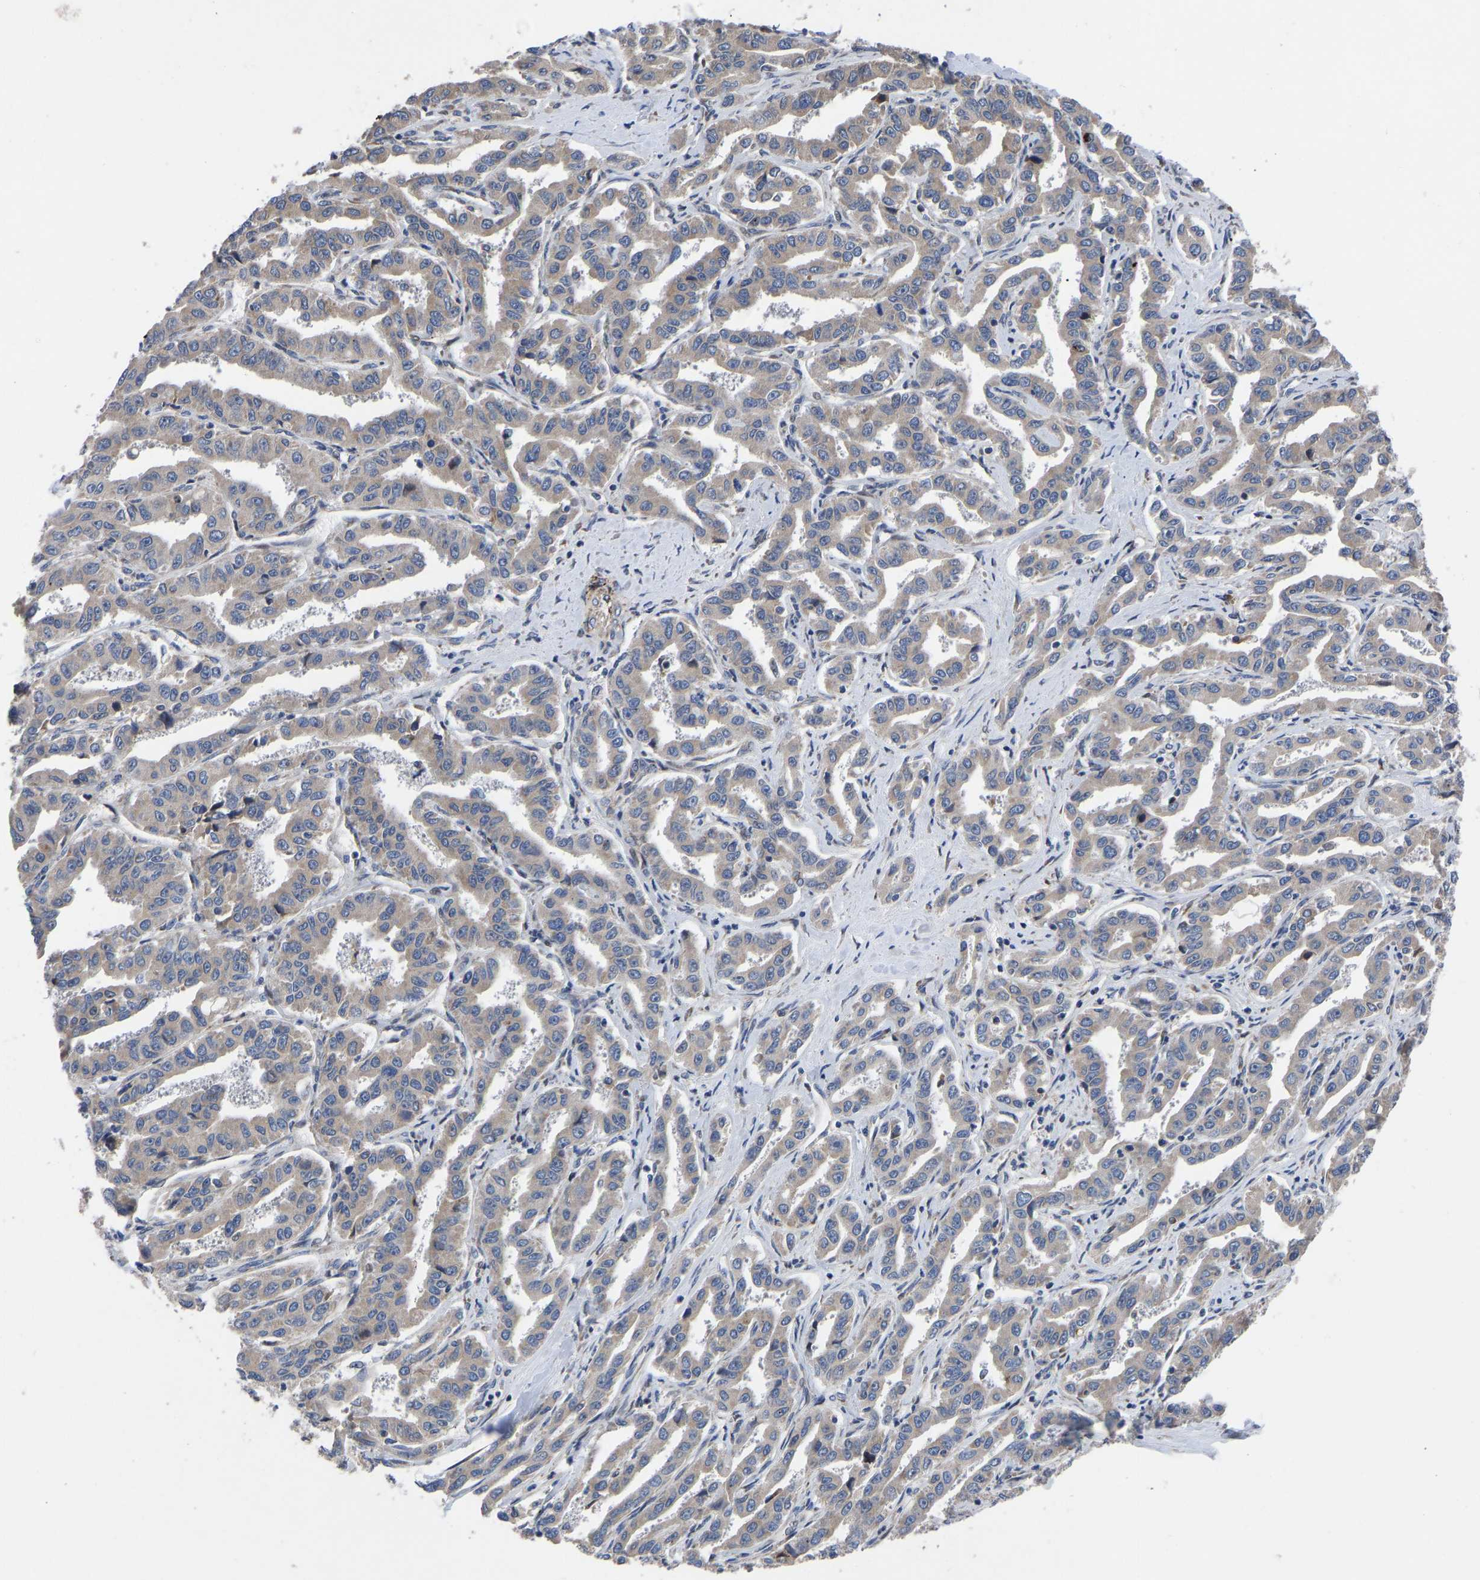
{"staining": {"intensity": "weak", "quantity": "25%-75%", "location": "cytoplasmic/membranous"}, "tissue": "liver cancer", "cell_type": "Tumor cells", "image_type": "cancer", "snomed": [{"axis": "morphology", "description": "Cholangiocarcinoma"}, {"axis": "topography", "description": "Liver"}], "caption": "A low amount of weak cytoplasmic/membranous positivity is appreciated in about 25%-75% of tumor cells in liver cancer (cholangiocarcinoma) tissue.", "gene": "TMEM38B", "patient": {"sex": "male", "age": 59}}